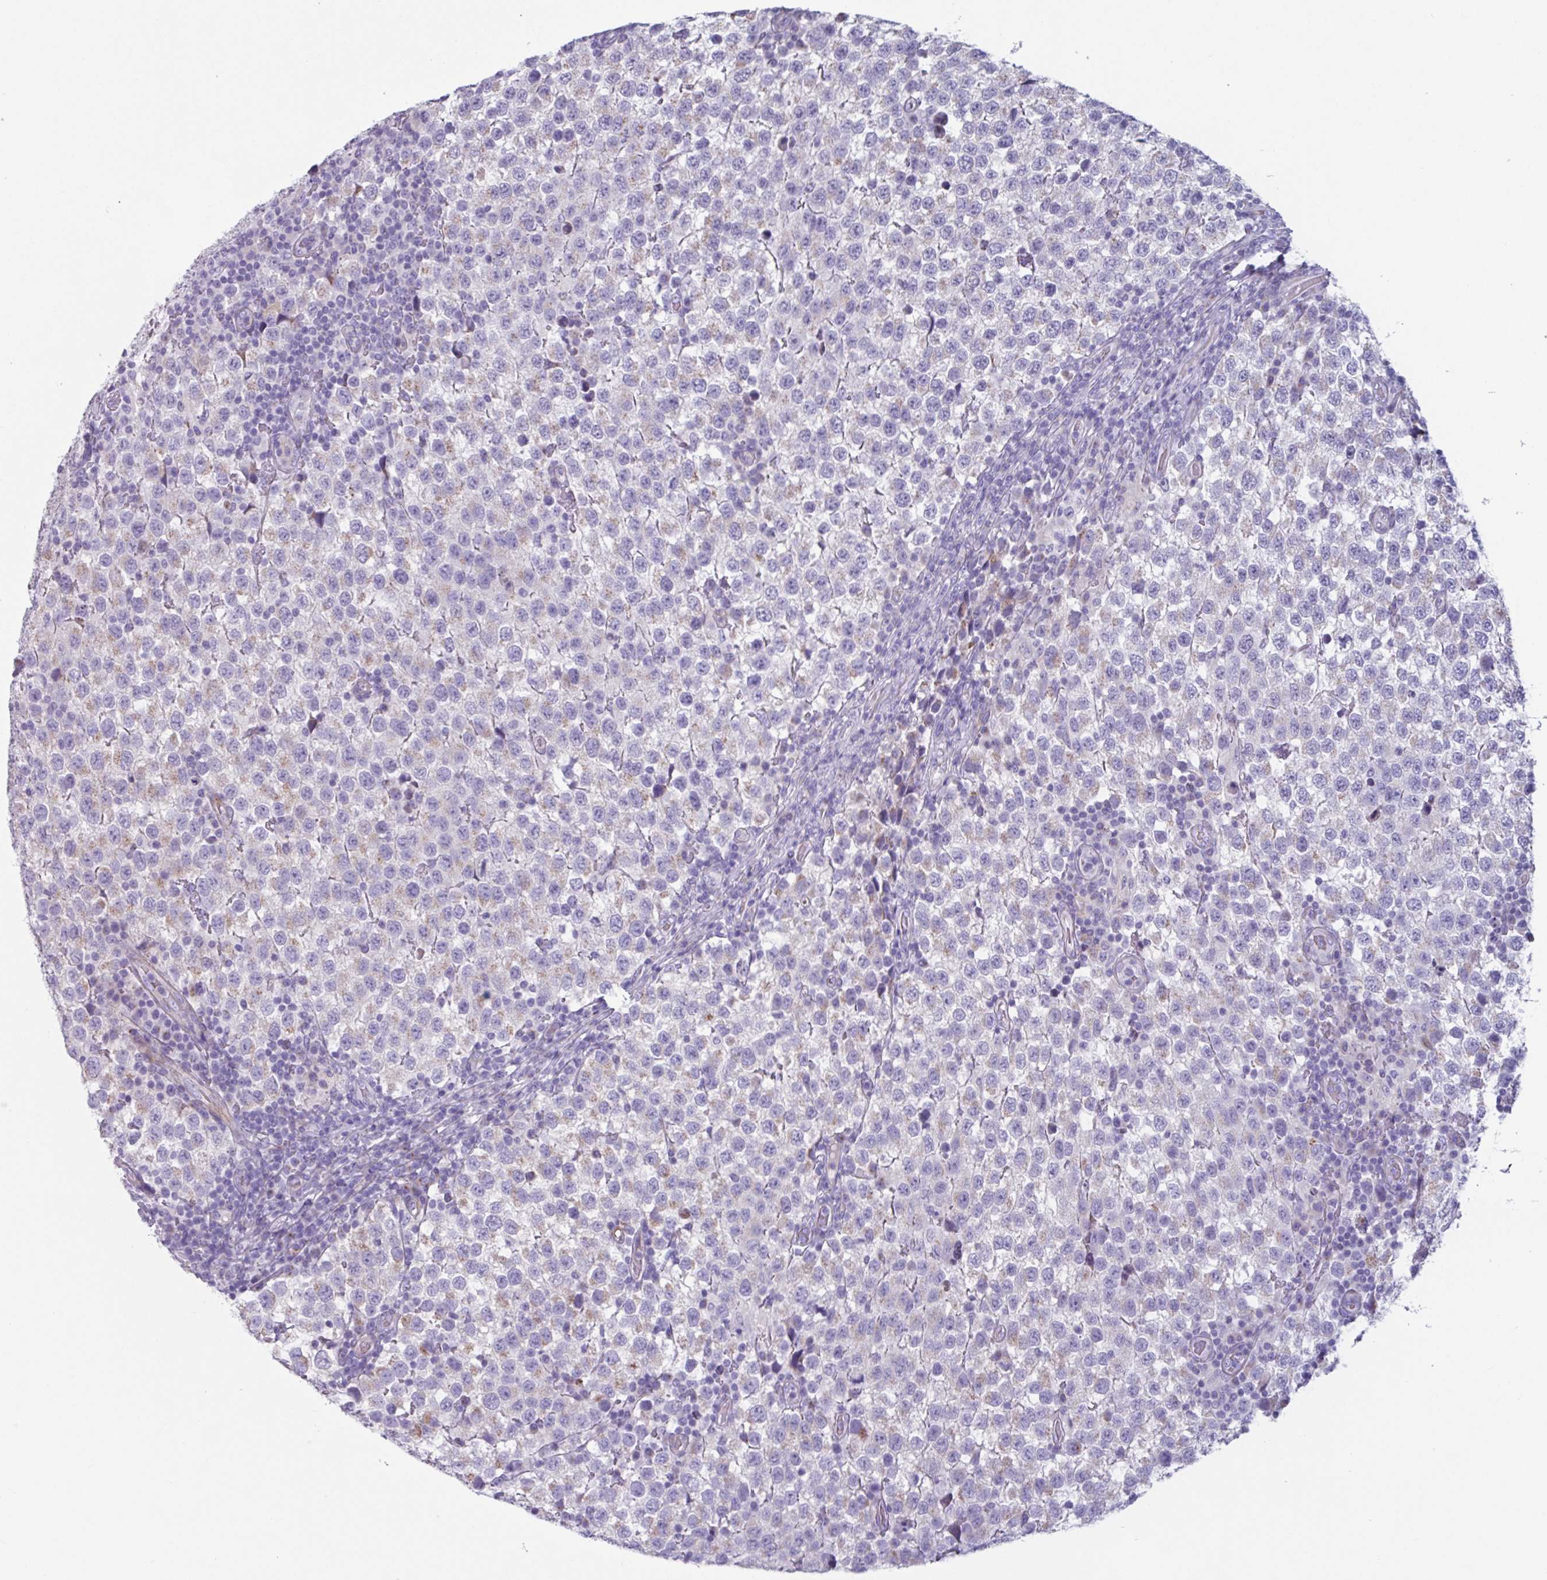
{"staining": {"intensity": "weak", "quantity": "<25%", "location": "cytoplasmic/membranous"}, "tissue": "testis cancer", "cell_type": "Tumor cells", "image_type": "cancer", "snomed": [{"axis": "morphology", "description": "Seminoma, NOS"}, {"axis": "topography", "description": "Testis"}], "caption": "Tumor cells are negative for brown protein staining in testis seminoma. Nuclei are stained in blue.", "gene": "ADGRE1", "patient": {"sex": "male", "age": 34}}